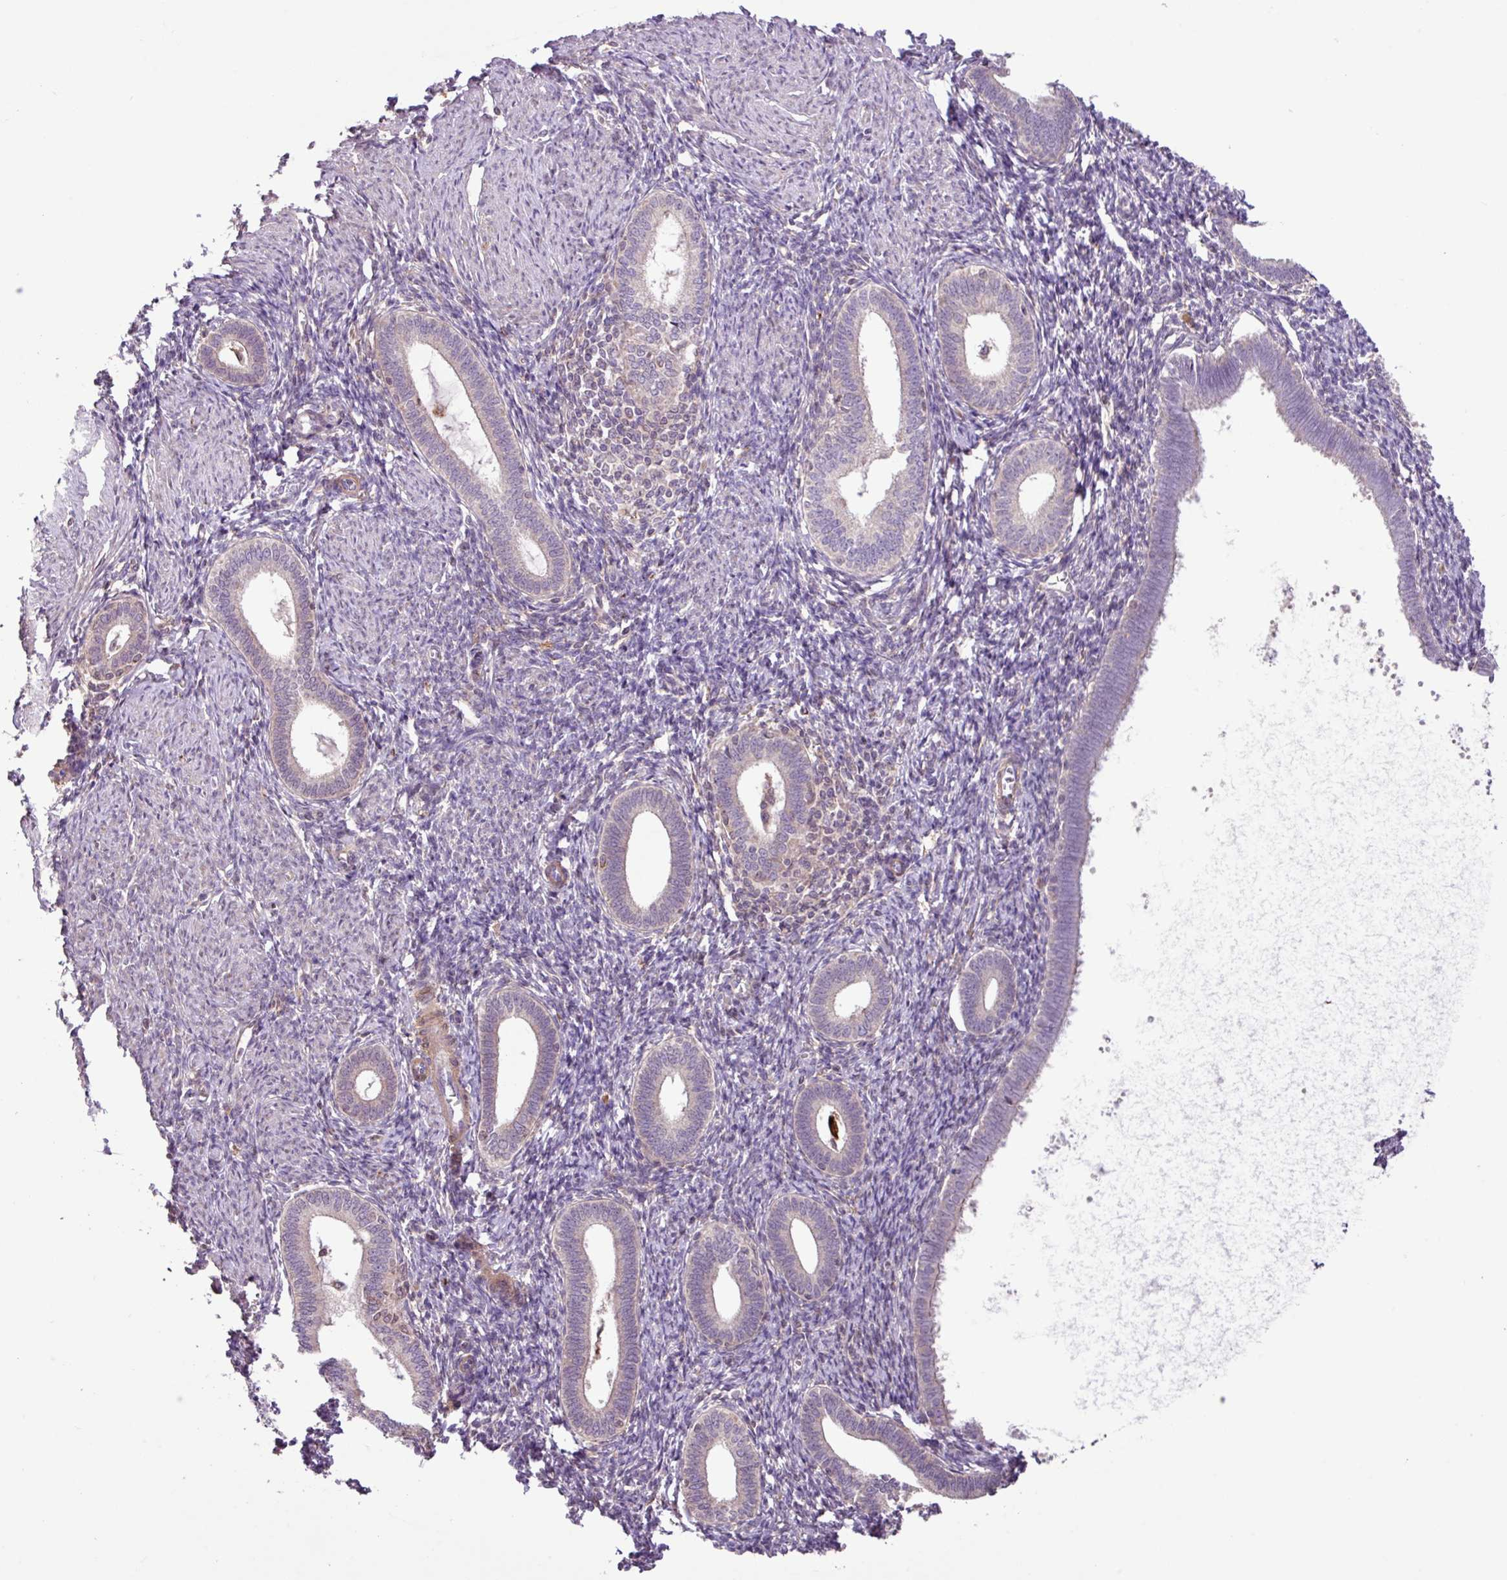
{"staining": {"intensity": "weak", "quantity": "25%-75%", "location": "cytoplasmic/membranous"}, "tissue": "endometrium", "cell_type": "Cells in endometrial stroma", "image_type": "normal", "snomed": [{"axis": "morphology", "description": "Normal tissue, NOS"}, {"axis": "topography", "description": "Endometrium"}], "caption": "Protein expression analysis of unremarkable endometrium demonstrates weak cytoplasmic/membranous positivity in about 25%-75% of cells in endometrial stroma. The staining was performed using DAB to visualize the protein expression in brown, while the nuclei were stained in blue with hematoxylin (Magnification: 20x).", "gene": "ARHGEF25", "patient": {"sex": "female", "age": 41}}